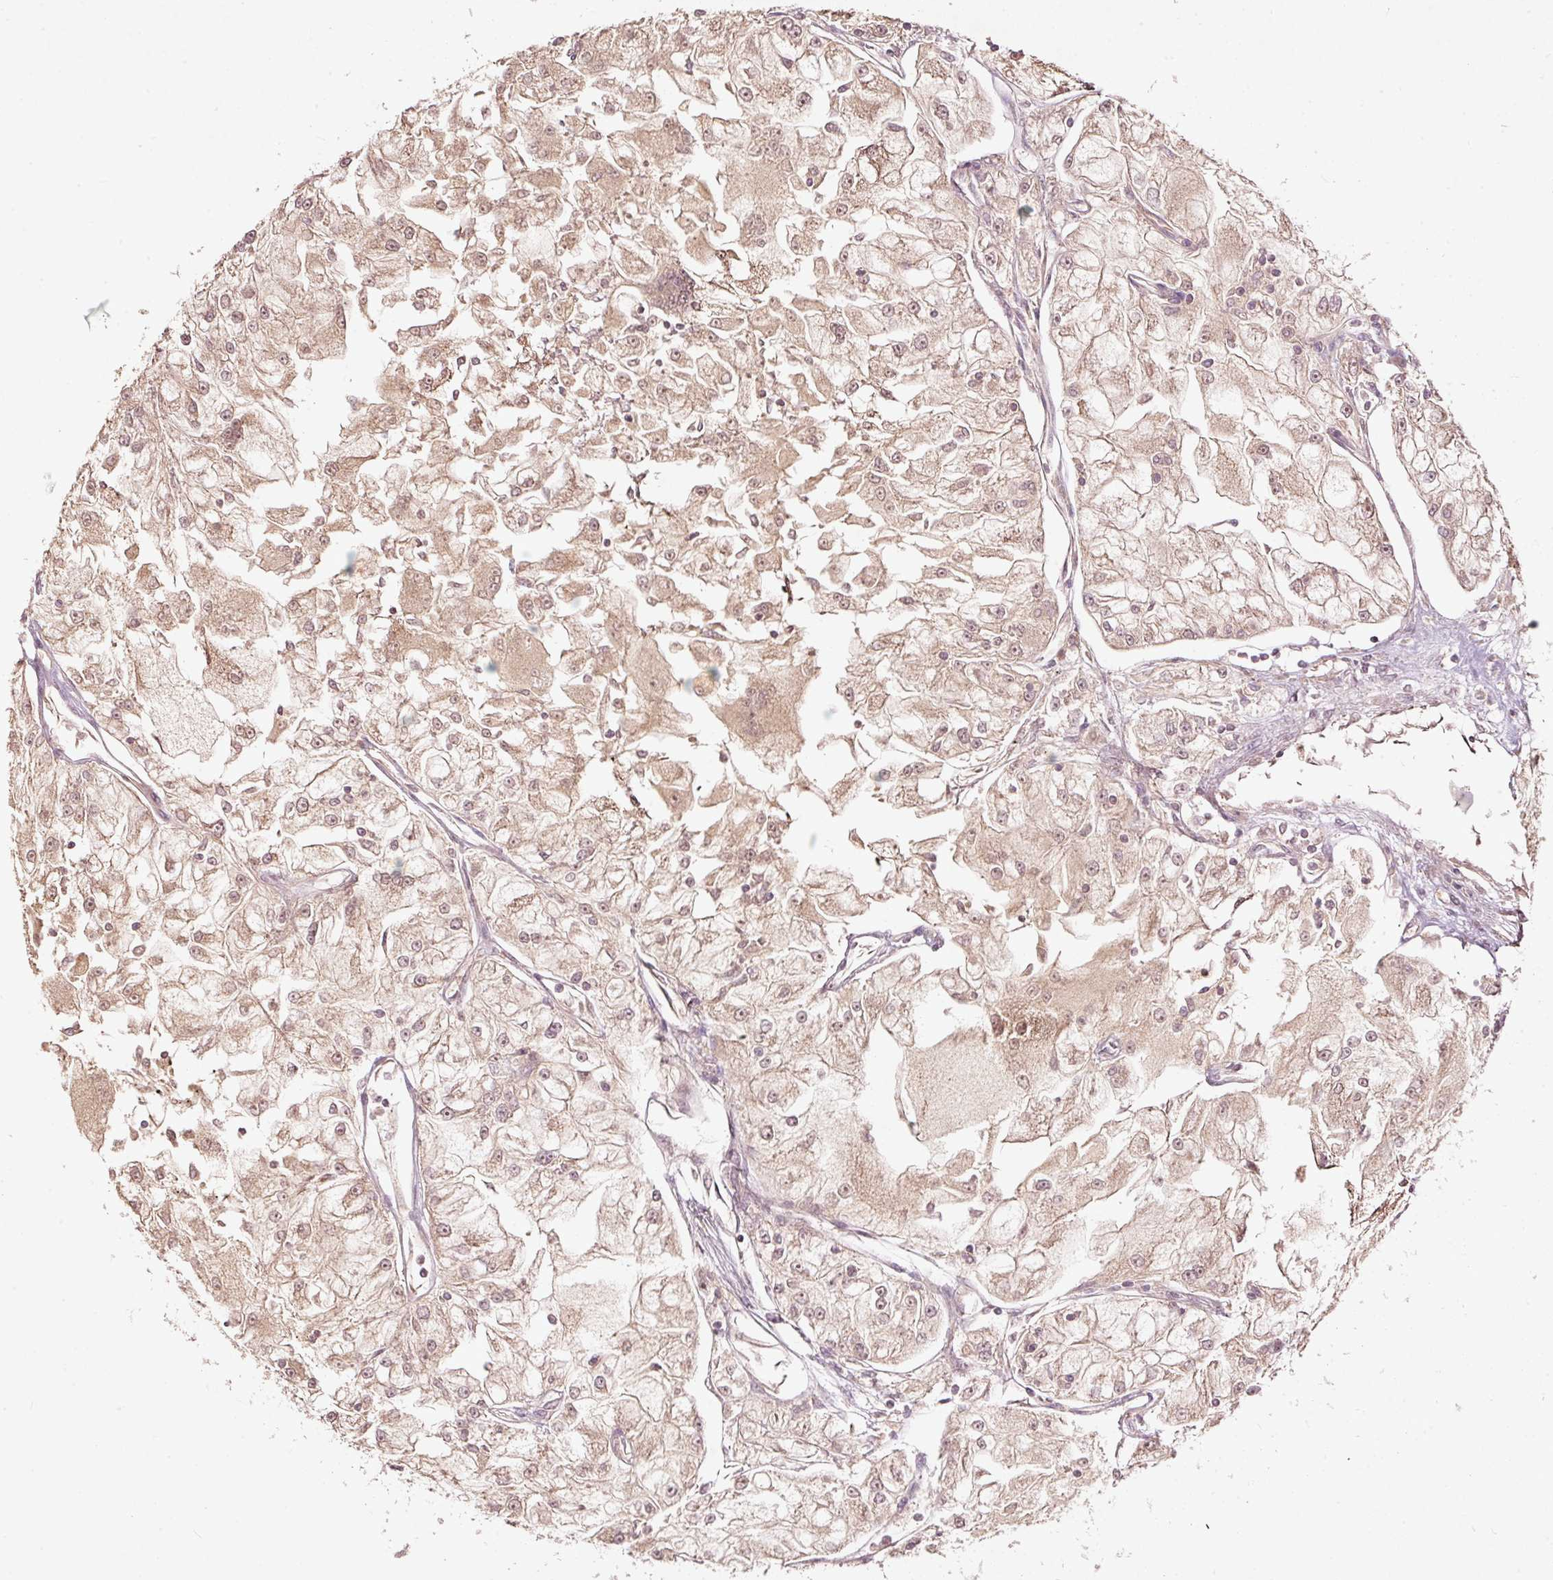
{"staining": {"intensity": "weak", "quantity": ">75%", "location": "cytoplasmic/membranous,nuclear"}, "tissue": "renal cancer", "cell_type": "Tumor cells", "image_type": "cancer", "snomed": [{"axis": "morphology", "description": "Adenocarcinoma, NOS"}, {"axis": "topography", "description": "Kidney"}], "caption": "Approximately >75% of tumor cells in renal cancer show weak cytoplasmic/membranous and nuclear protein expression as visualized by brown immunohistochemical staining.", "gene": "PCDHB1", "patient": {"sex": "female", "age": 72}}